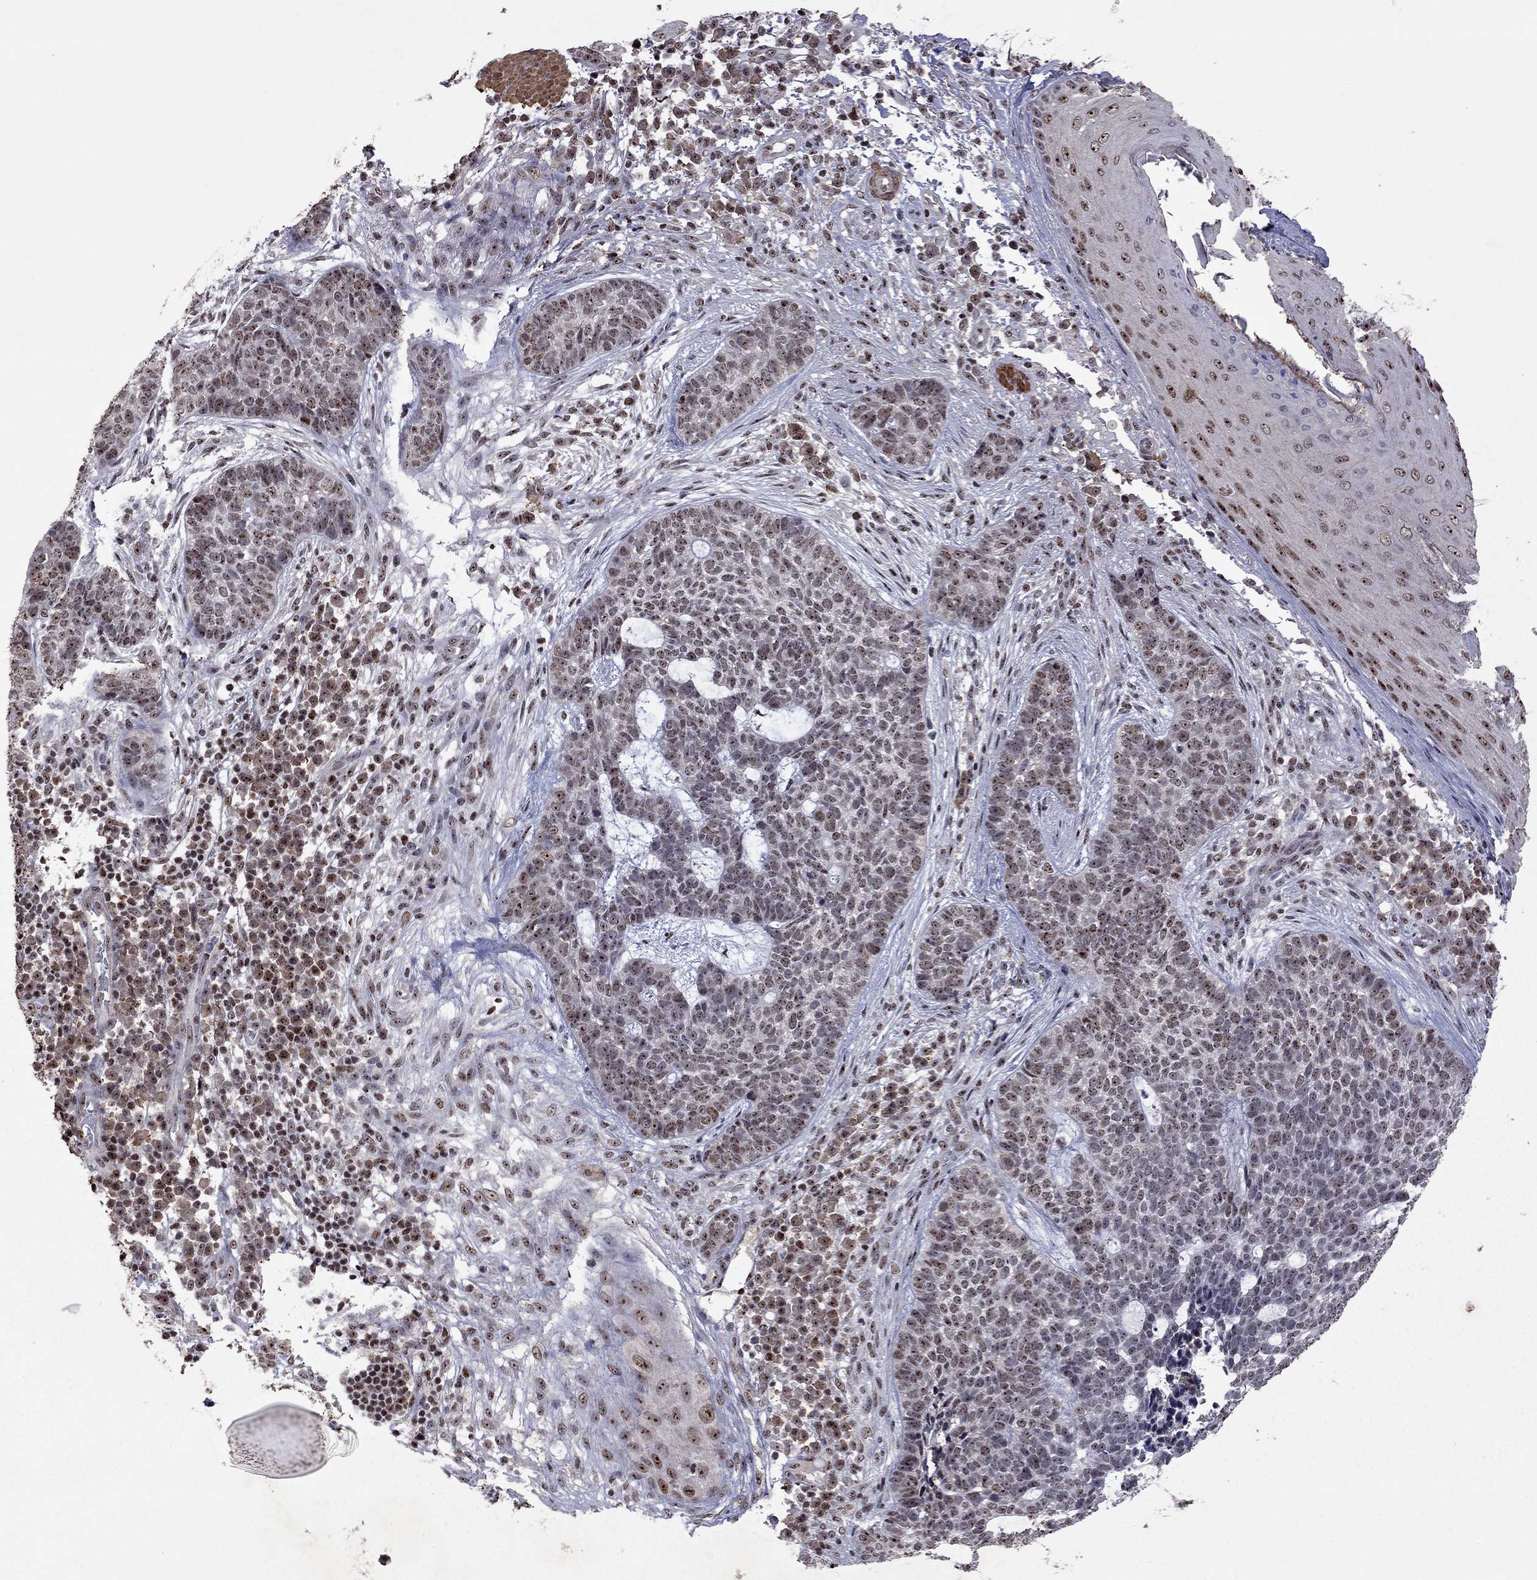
{"staining": {"intensity": "strong", "quantity": "<25%", "location": "nuclear"}, "tissue": "skin cancer", "cell_type": "Tumor cells", "image_type": "cancer", "snomed": [{"axis": "morphology", "description": "Basal cell carcinoma"}, {"axis": "topography", "description": "Skin"}], "caption": "IHC (DAB) staining of human basal cell carcinoma (skin) displays strong nuclear protein staining in approximately <25% of tumor cells.", "gene": "SPOUT1", "patient": {"sex": "female", "age": 69}}